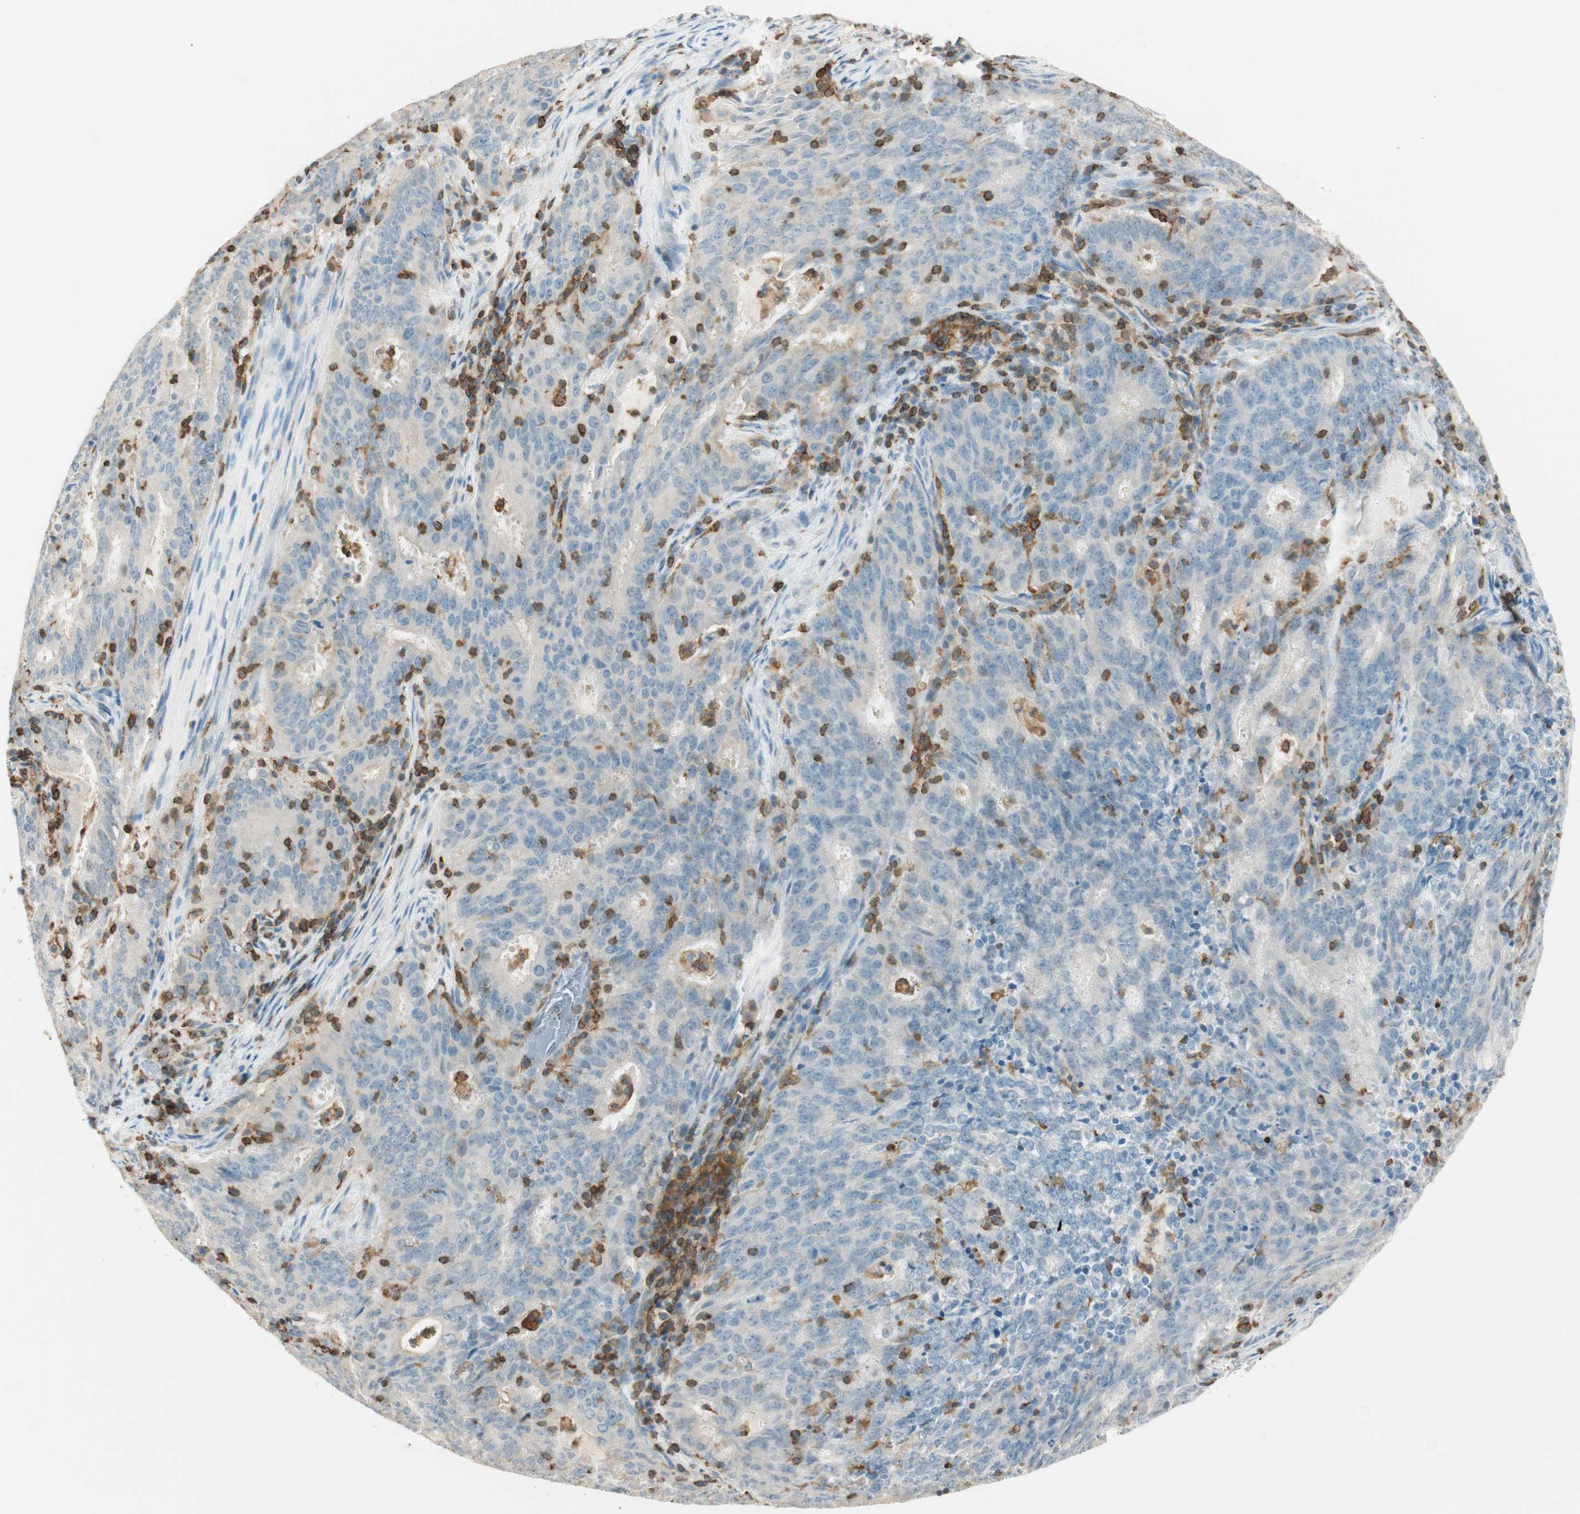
{"staining": {"intensity": "weak", "quantity": "25%-75%", "location": "cytoplasmic/membranous"}, "tissue": "cervical cancer", "cell_type": "Tumor cells", "image_type": "cancer", "snomed": [{"axis": "morphology", "description": "Adenocarcinoma, NOS"}, {"axis": "topography", "description": "Cervix"}], "caption": "Brown immunohistochemical staining in human cervical cancer displays weak cytoplasmic/membranous expression in approximately 25%-75% of tumor cells.", "gene": "HPGD", "patient": {"sex": "female", "age": 44}}